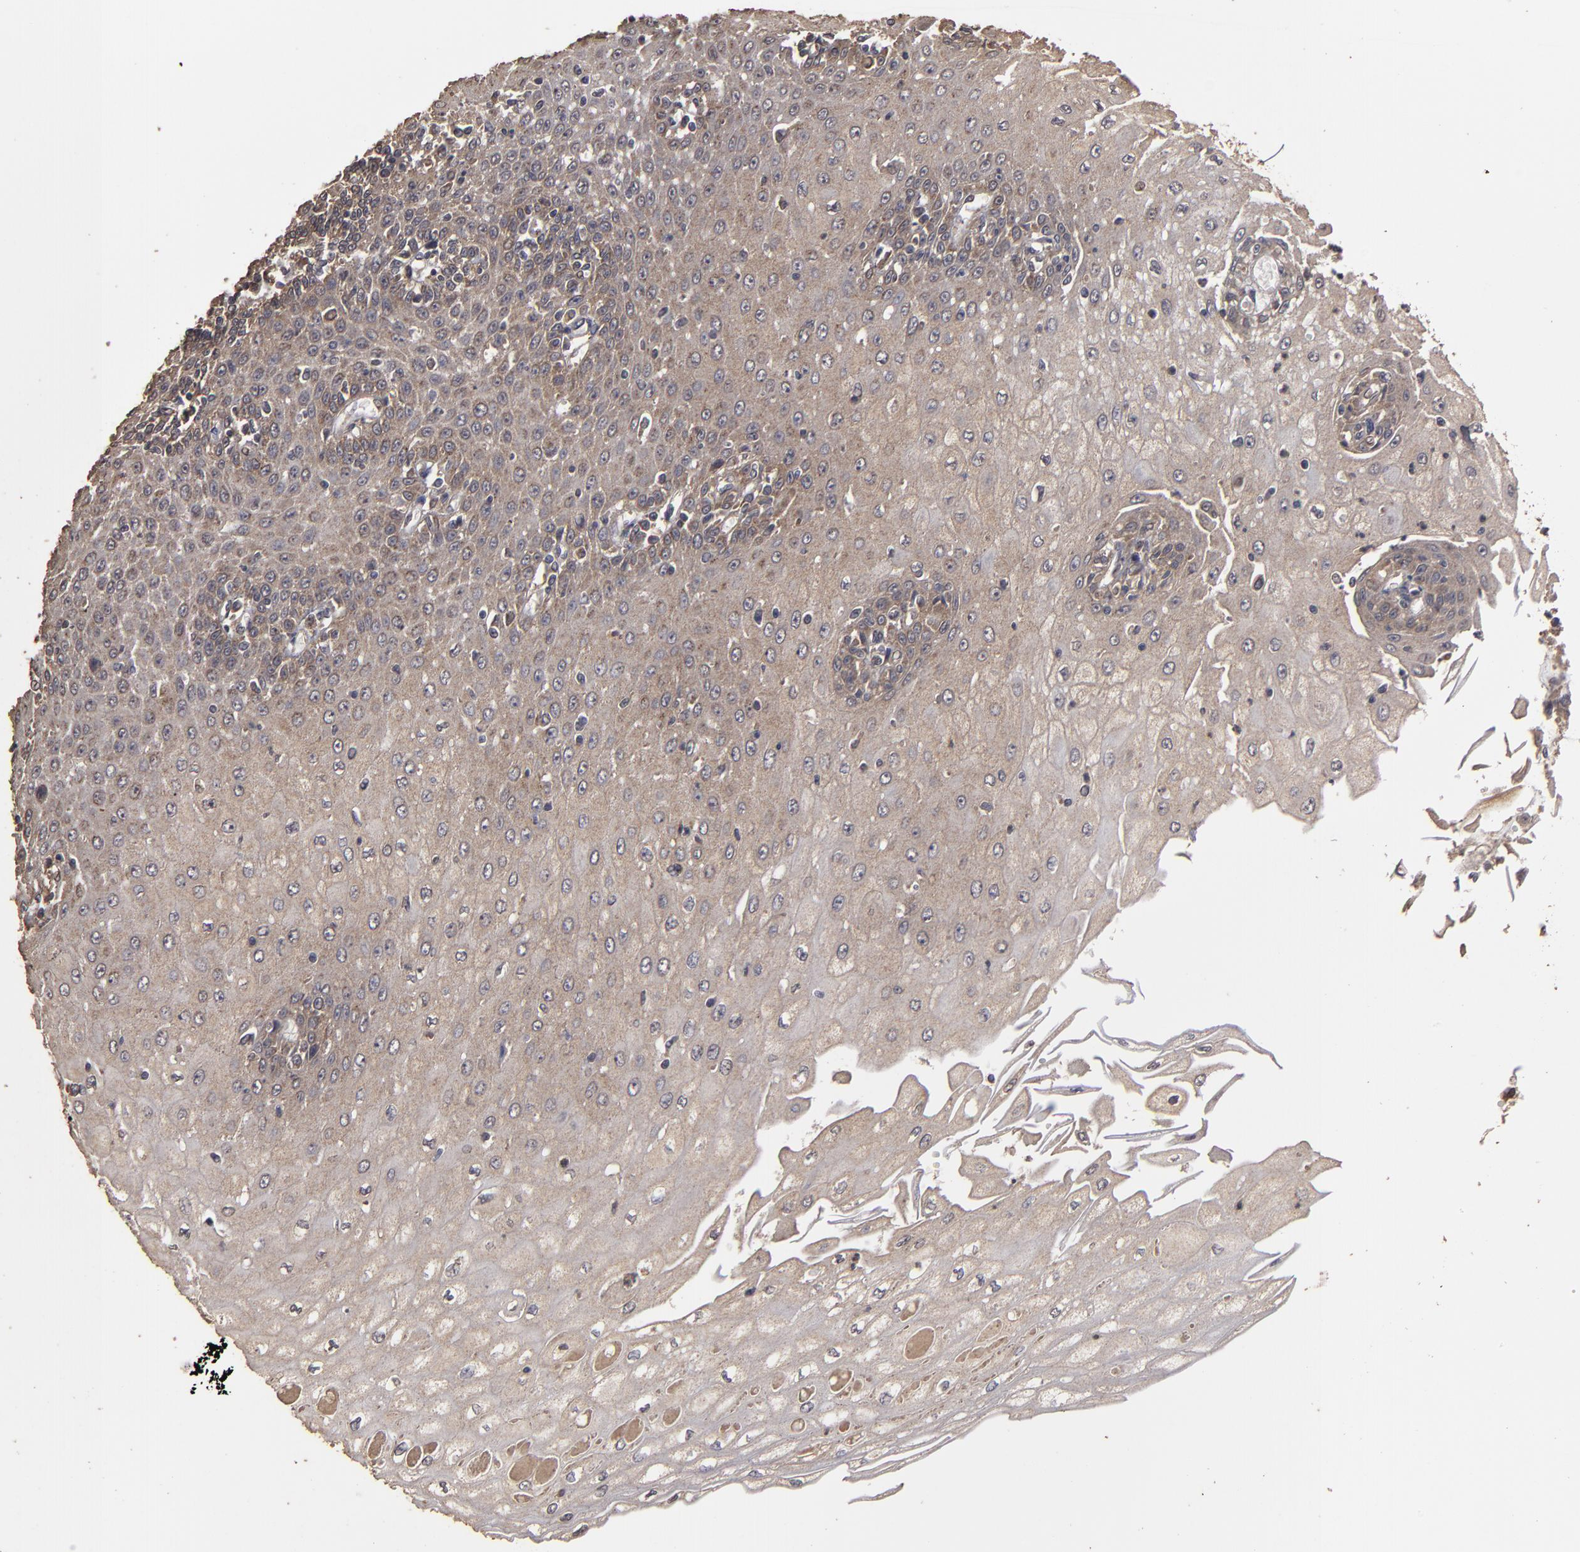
{"staining": {"intensity": "moderate", "quantity": "25%-75%", "location": "cytoplasmic/membranous"}, "tissue": "esophagus", "cell_type": "Squamous epithelial cells", "image_type": "normal", "snomed": [{"axis": "morphology", "description": "Normal tissue, NOS"}, {"axis": "topography", "description": "Esophagus"}], "caption": "Approximately 25%-75% of squamous epithelial cells in unremarkable human esophagus reveal moderate cytoplasmic/membranous protein positivity as visualized by brown immunohistochemical staining.", "gene": "MMP2", "patient": {"sex": "male", "age": 65}}